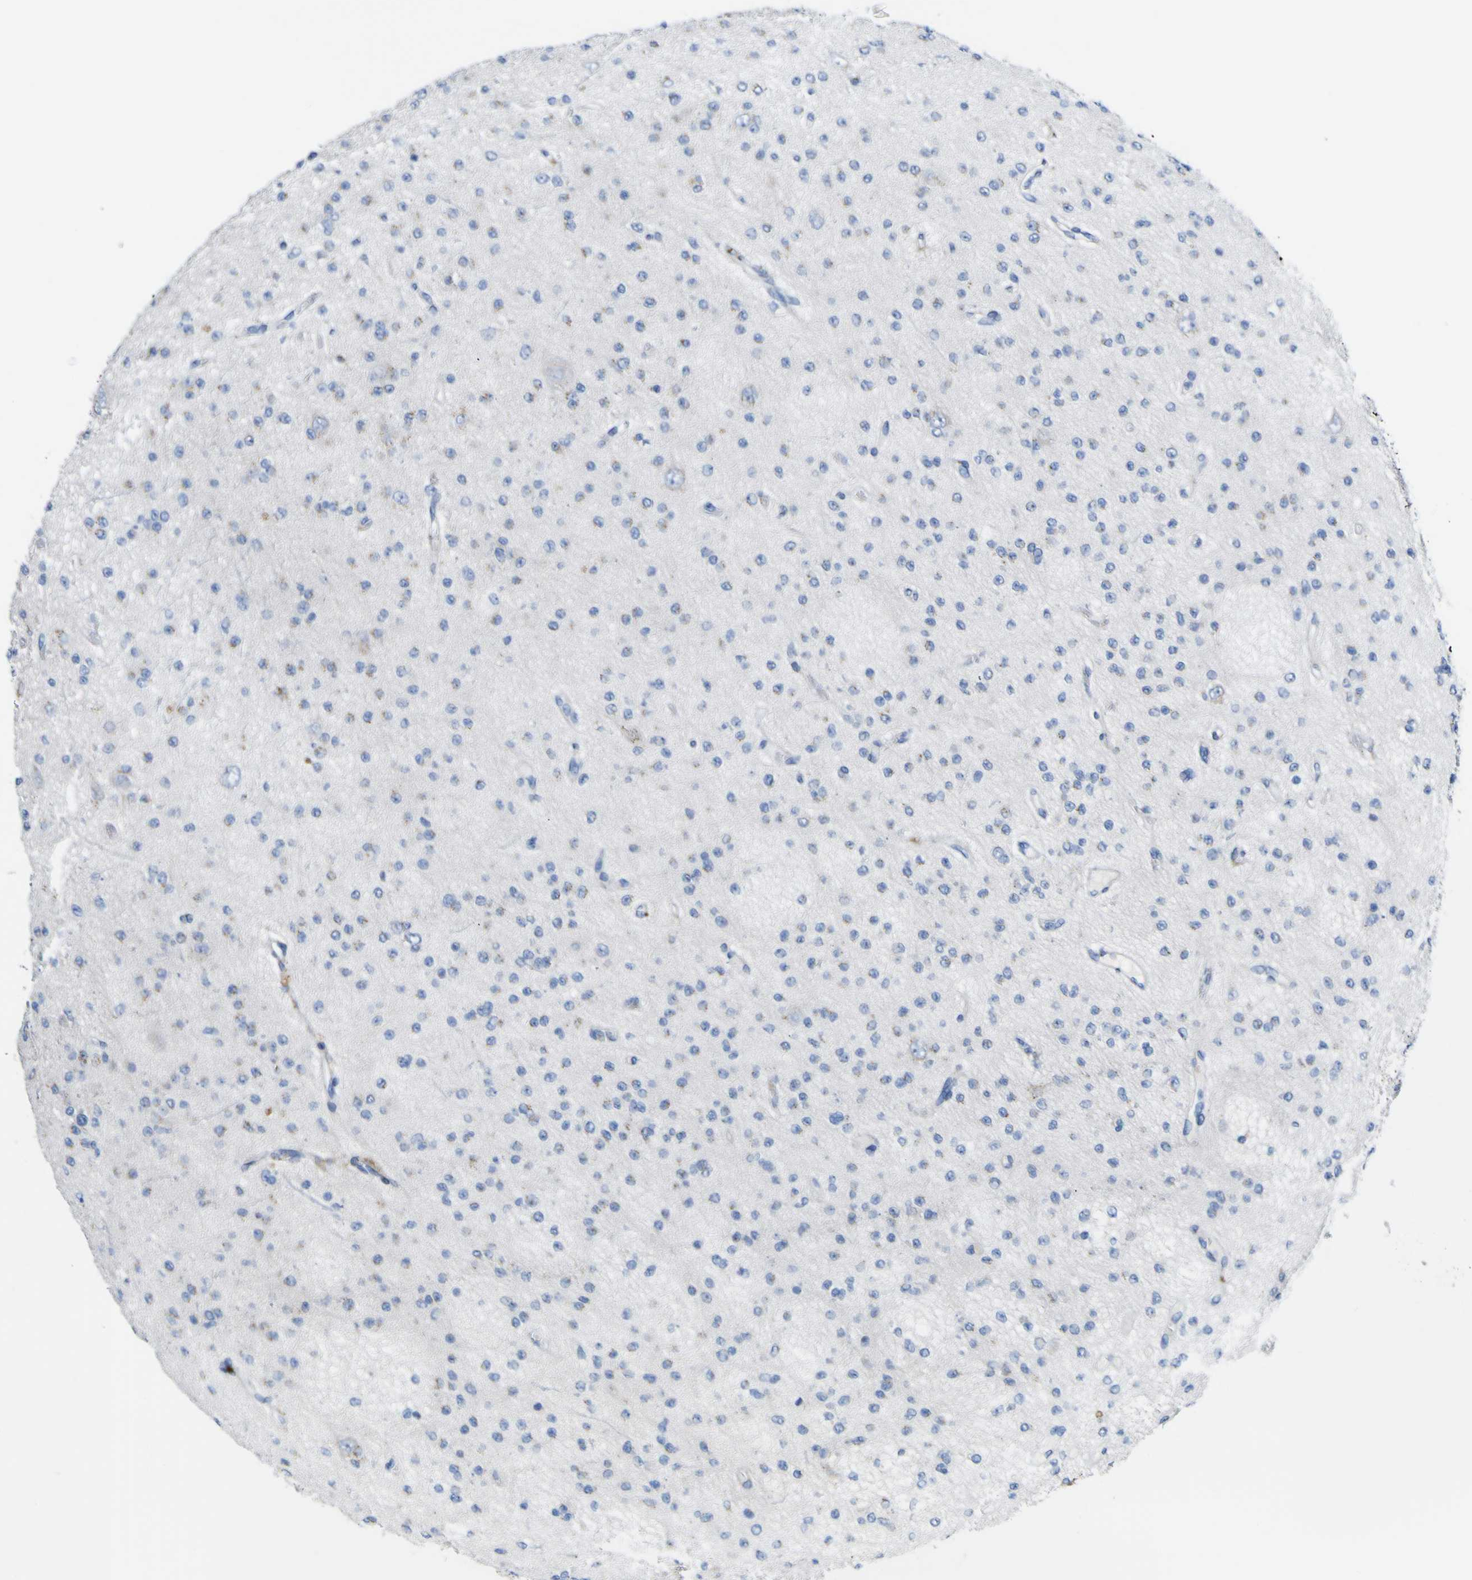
{"staining": {"intensity": "negative", "quantity": "none", "location": "none"}, "tissue": "glioma", "cell_type": "Tumor cells", "image_type": "cancer", "snomed": [{"axis": "morphology", "description": "Glioma, malignant, Low grade"}, {"axis": "topography", "description": "Brain"}], "caption": "IHC photomicrograph of neoplastic tissue: human glioma stained with DAB (3,3'-diaminobenzidine) shows no significant protein expression in tumor cells. (DAB immunohistochemistry, high magnification).", "gene": "PTPRF", "patient": {"sex": "male", "age": 38}}